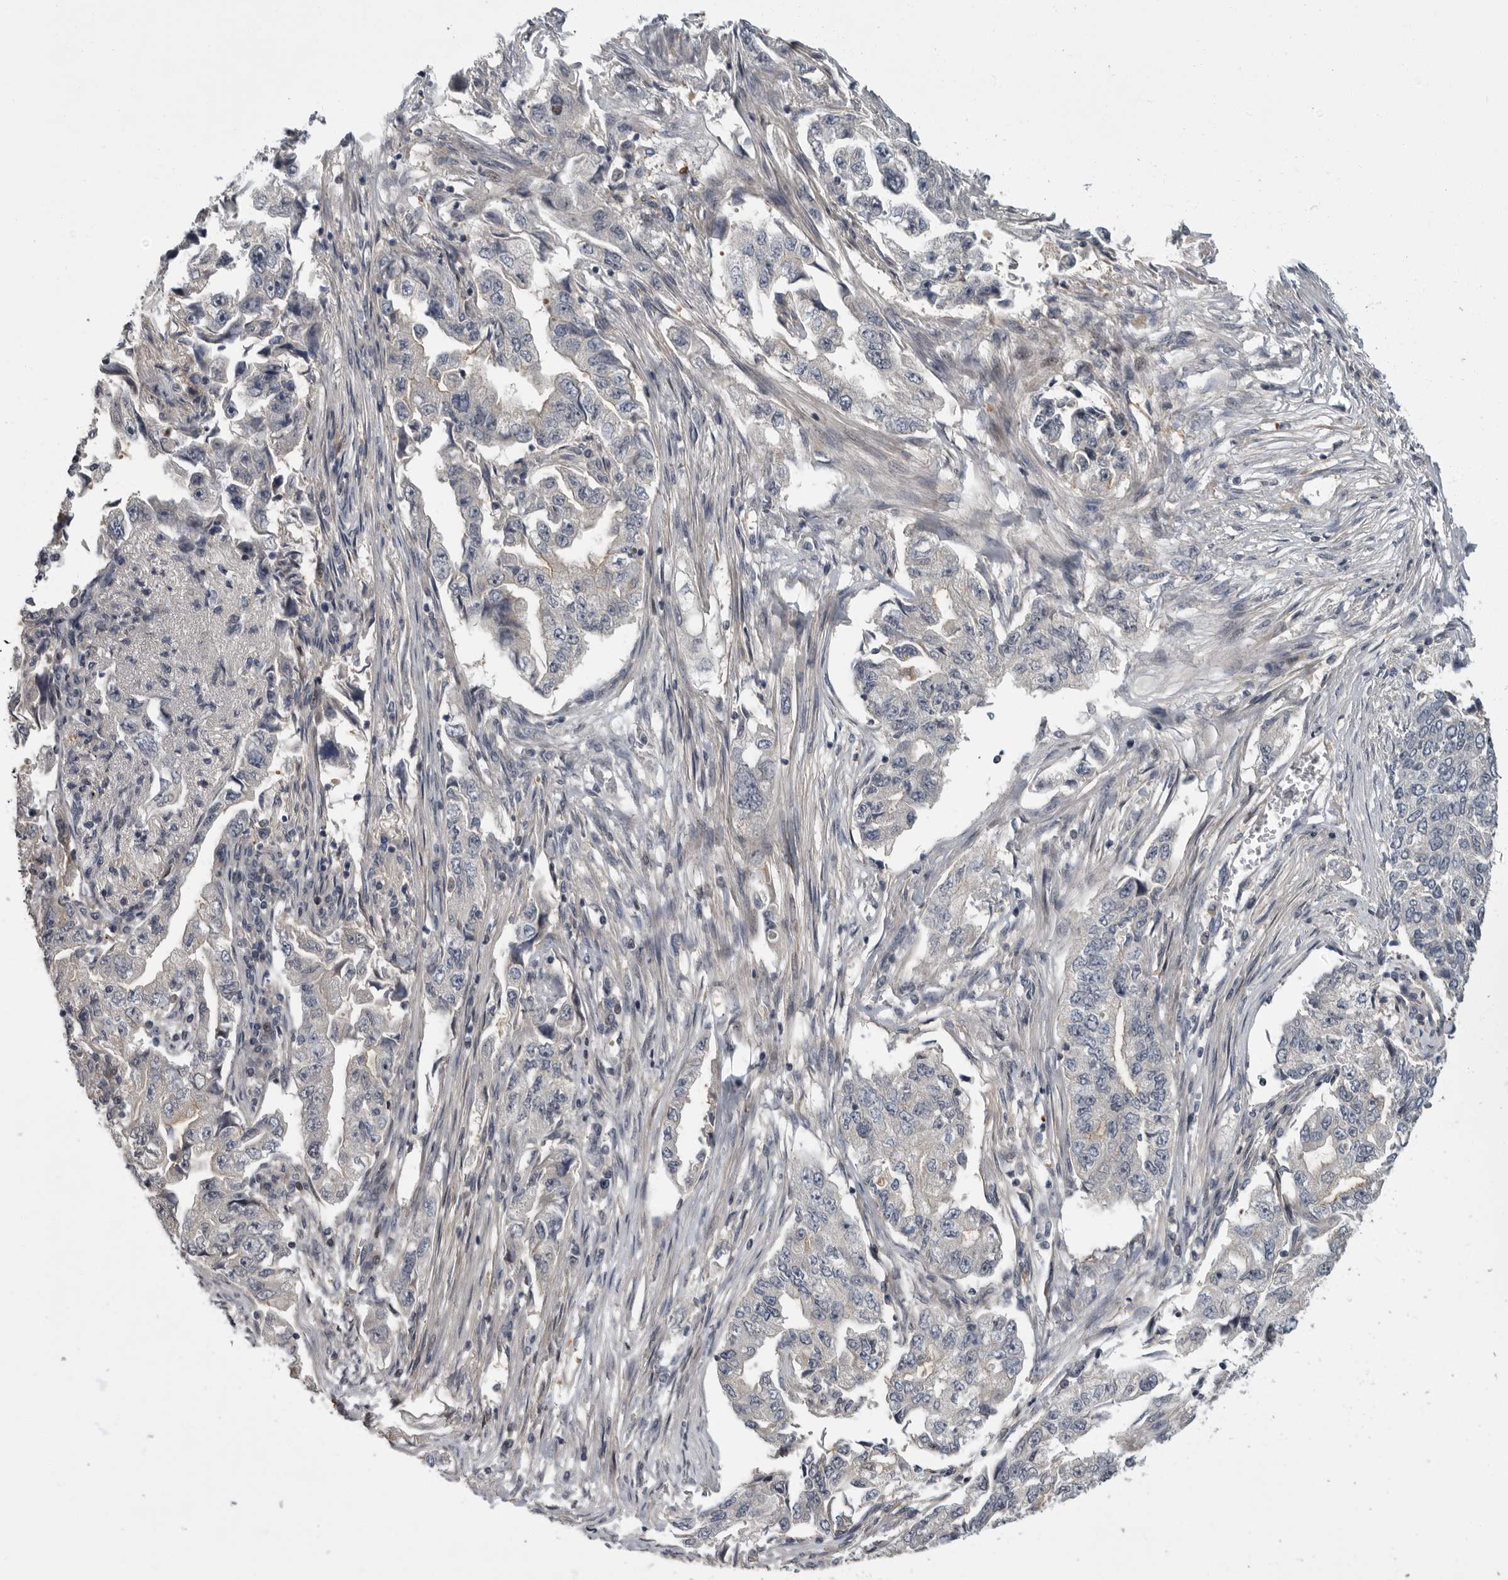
{"staining": {"intensity": "negative", "quantity": "none", "location": "none"}, "tissue": "lung cancer", "cell_type": "Tumor cells", "image_type": "cancer", "snomed": [{"axis": "morphology", "description": "Adenocarcinoma, NOS"}, {"axis": "topography", "description": "Lung"}], "caption": "IHC image of human adenocarcinoma (lung) stained for a protein (brown), which exhibits no staining in tumor cells.", "gene": "PDE7A", "patient": {"sex": "female", "age": 51}}